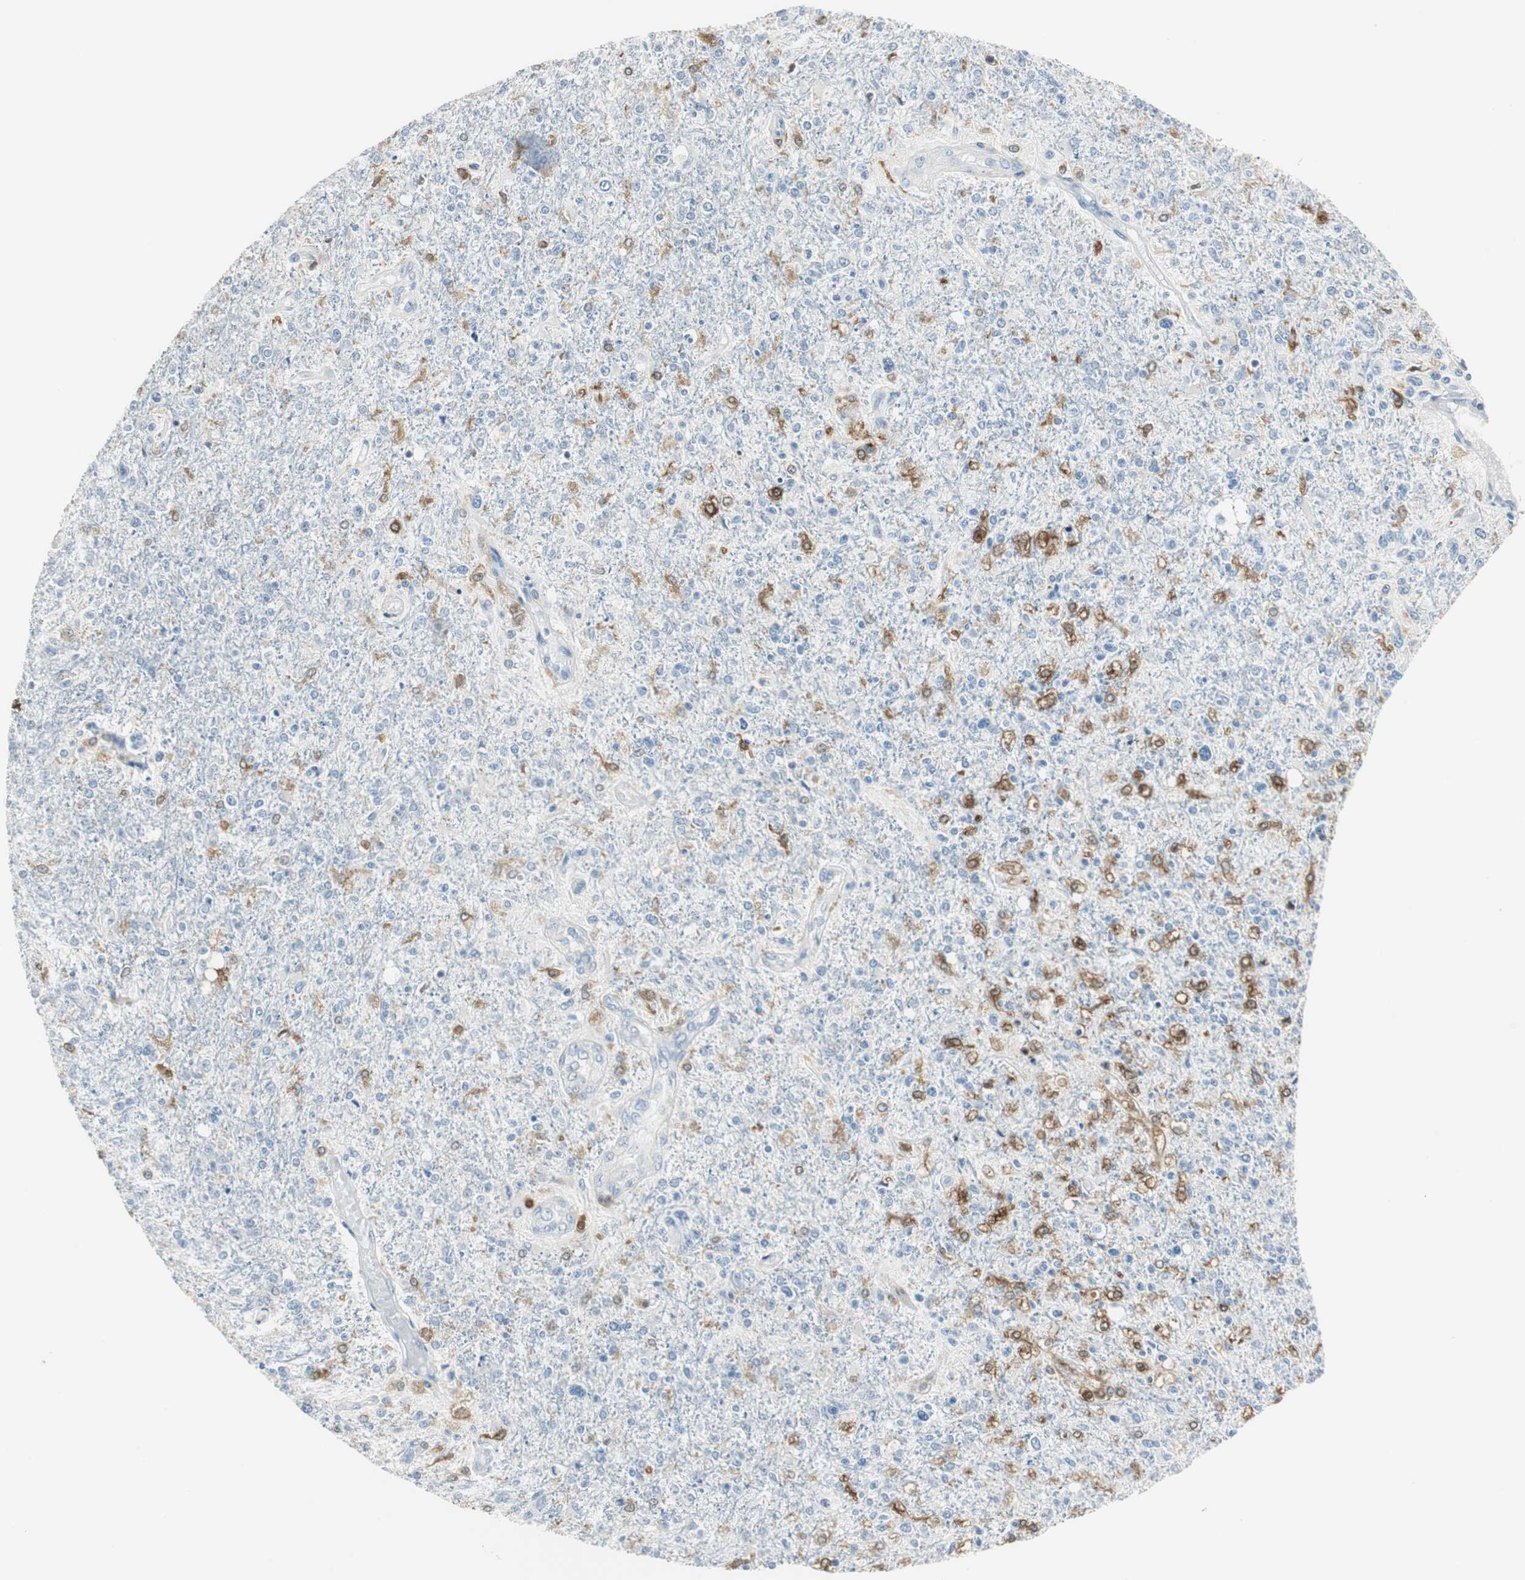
{"staining": {"intensity": "moderate", "quantity": "<25%", "location": "cytoplasmic/membranous"}, "tissue": "glioma", "cell_type": "Tumor cells", "image_type": "cancer", "snomed": [{"axis": "morphology", "description": "Glioma, malignant, High grade"}, {"axis": "topography", "description": "Cerebral cortex"}], "caption": "Glioma was stained to show a protein in brown. There is low levels of moderate cytoplasmic/membranous expression in approximately <25% of tumor cells.", "gene": "MSTO1", "patient": {"sex": "male", "age": 76}}